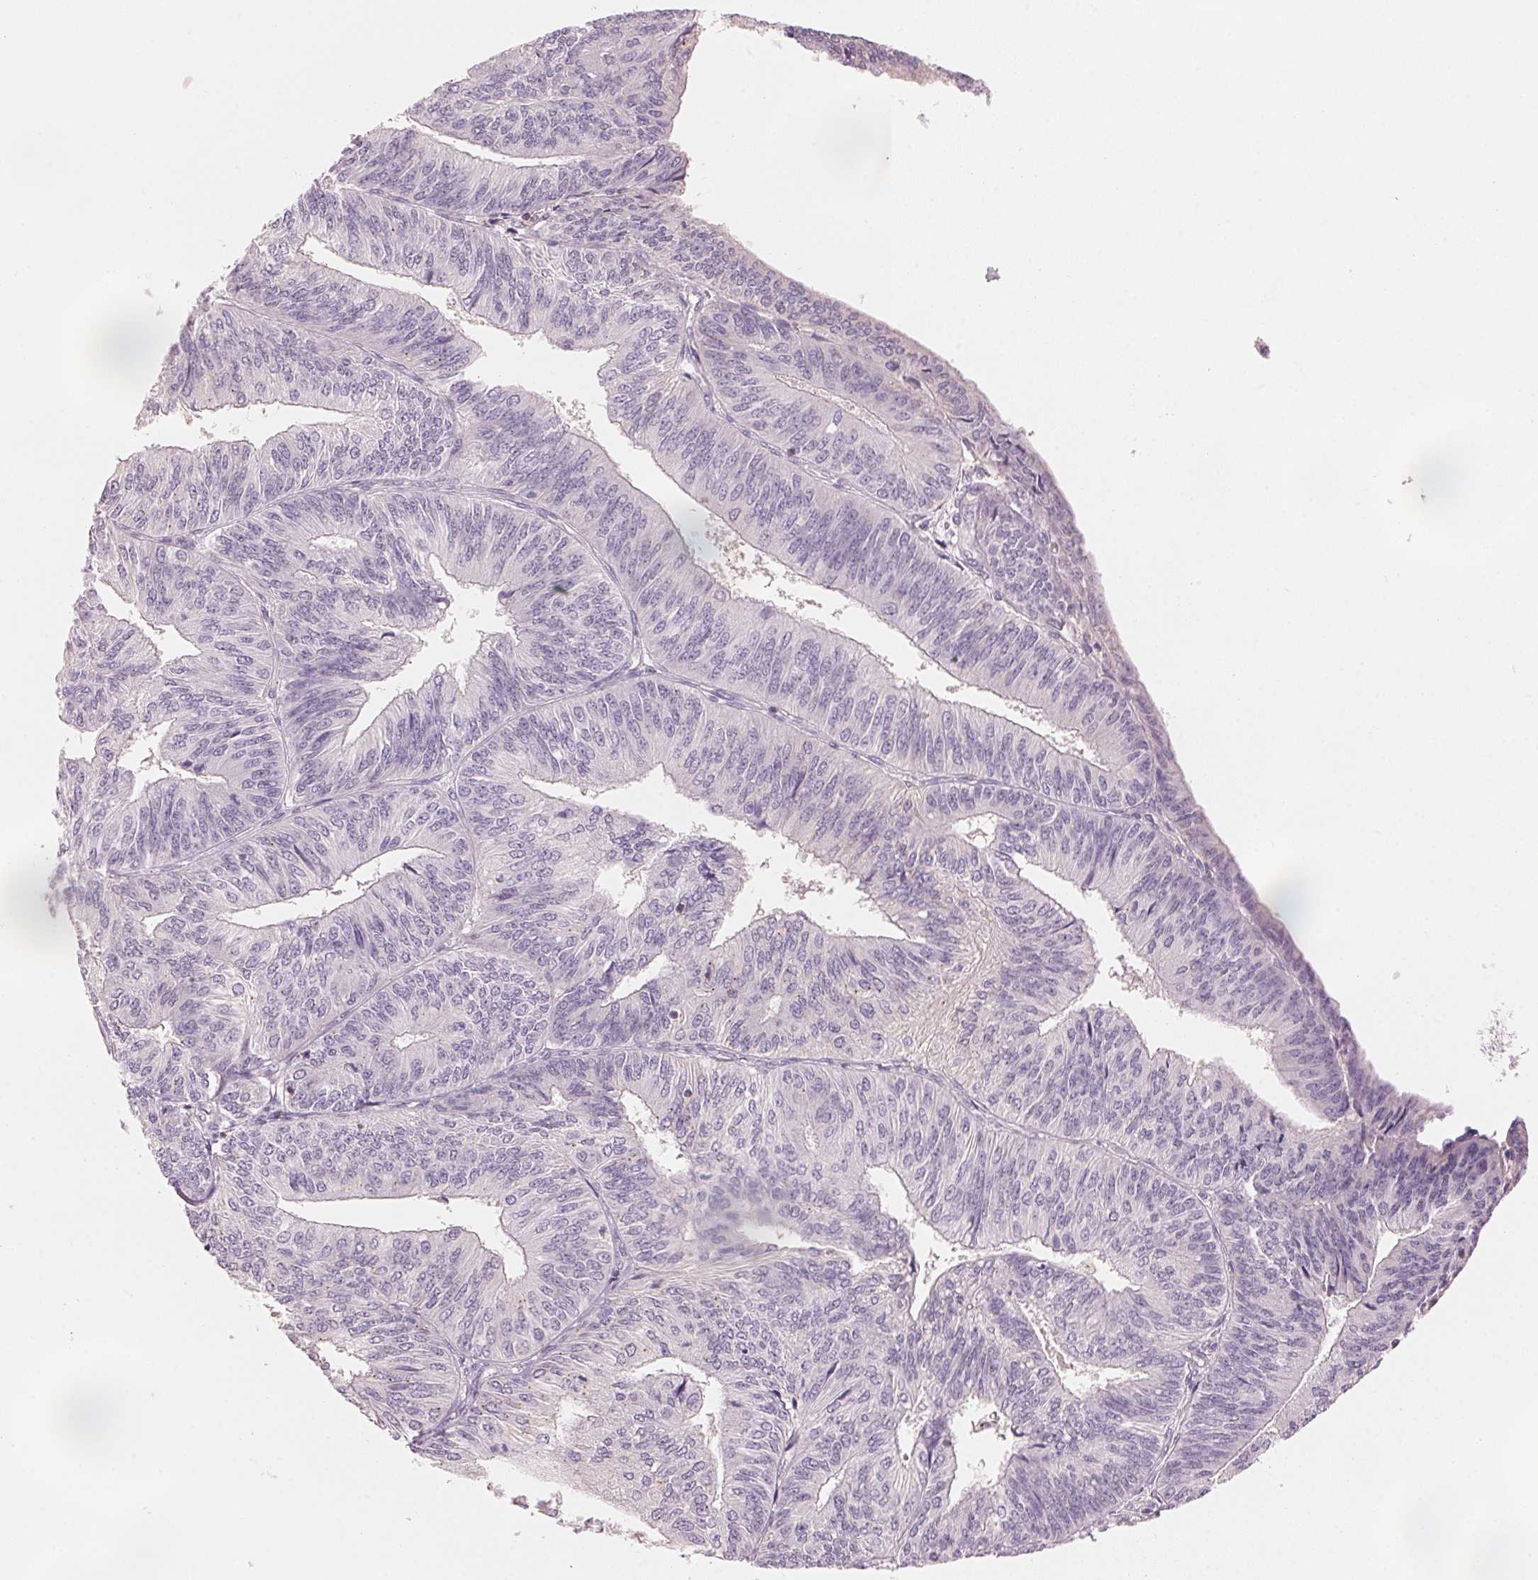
{"staining": {"intensity": "negative", "quantity": "none", "location": "none"}, "tissue": "endometrial cancer", "cell_type": "Tumor cells", "image_type": "cancer", "snomed": [{"axis": "morphology", "description": "Adenocarcinoma, NOS"}, {"axis": "topography", "description": "Endometrium"}], "caption": "Immunohistochemistry (IHC) of human endometrial cancer (adenocarcinoma) exhibits no expression in tumor cells.", "gene": "HOXB13", "patient": {"sex": "female", "age": 58}}